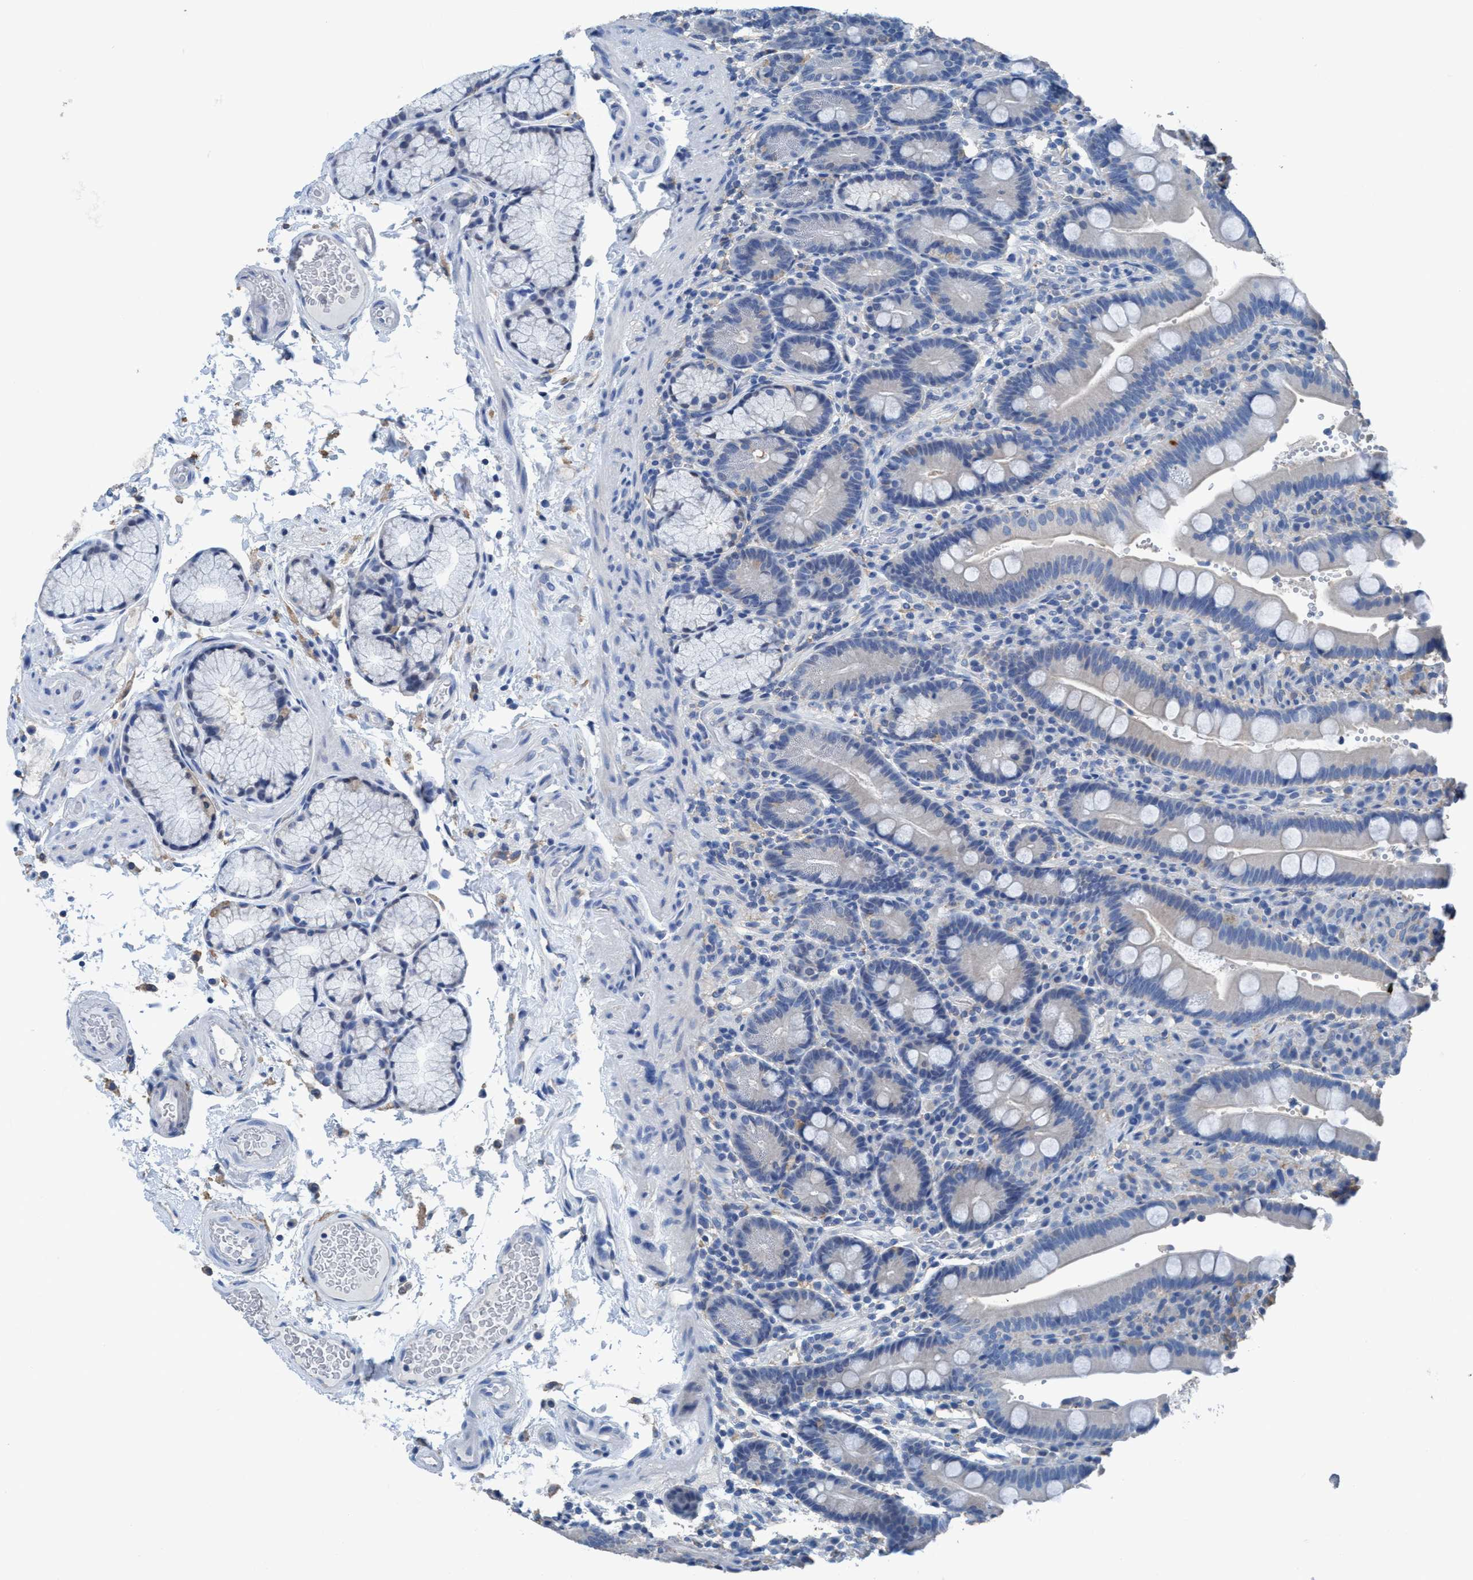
{"staining": {"intensity": "negative", "quantity": "none", "location": "none"}, "tissue": "duodenum", "cell_type": "Glandular cells", "image_type": "normal", "snomed": [{"axis": "morphology", "description": "Normal tissue, NOS"}, {"axis": "topography", "description": "Small intestine, NOS"}], "caption": "Immunohistochemical staining of normal human duodenum exhibits no significant expression in glandular cells.", "gene": "DNAI1", "patient": {"sex": "female", "age": 71}}